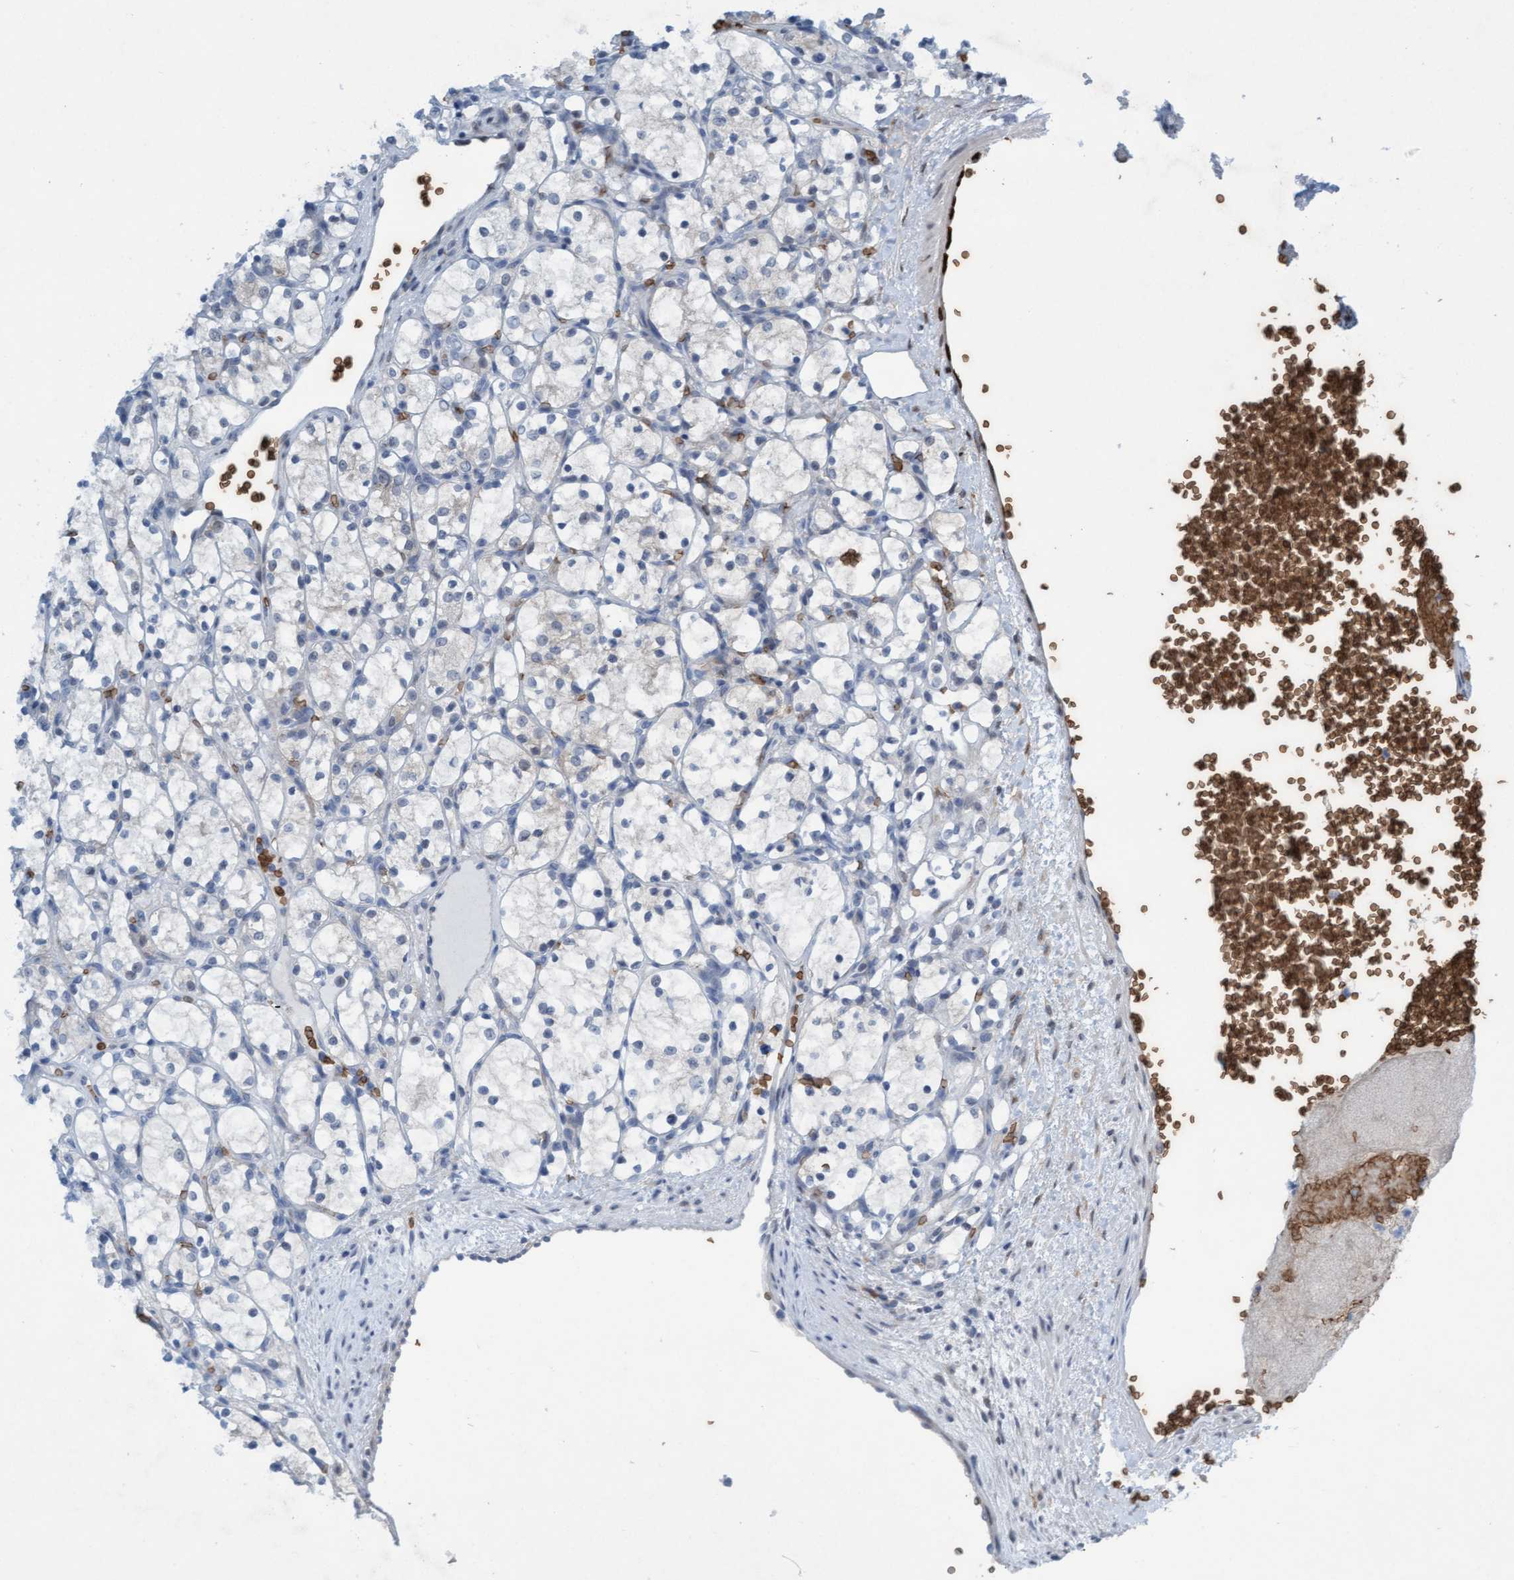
{"staining": {"intensity": "negative", "quantity": "none", "location": "none"}, "tissue": "renal cancer", "cell_type": "Tumor cells", "image_type": "cancer", "snomed": [{"axis": "morphology", "description": "Adenocarcinoma, NOS"}, {"axis": "topography", "description": "Kidney"}], "caption": "Protein analysis of renal adenocarcinoma displays no significant staining in tumor cells.", "gene": "SPEM2", "patient": {"sex": "female", "age": 69}}